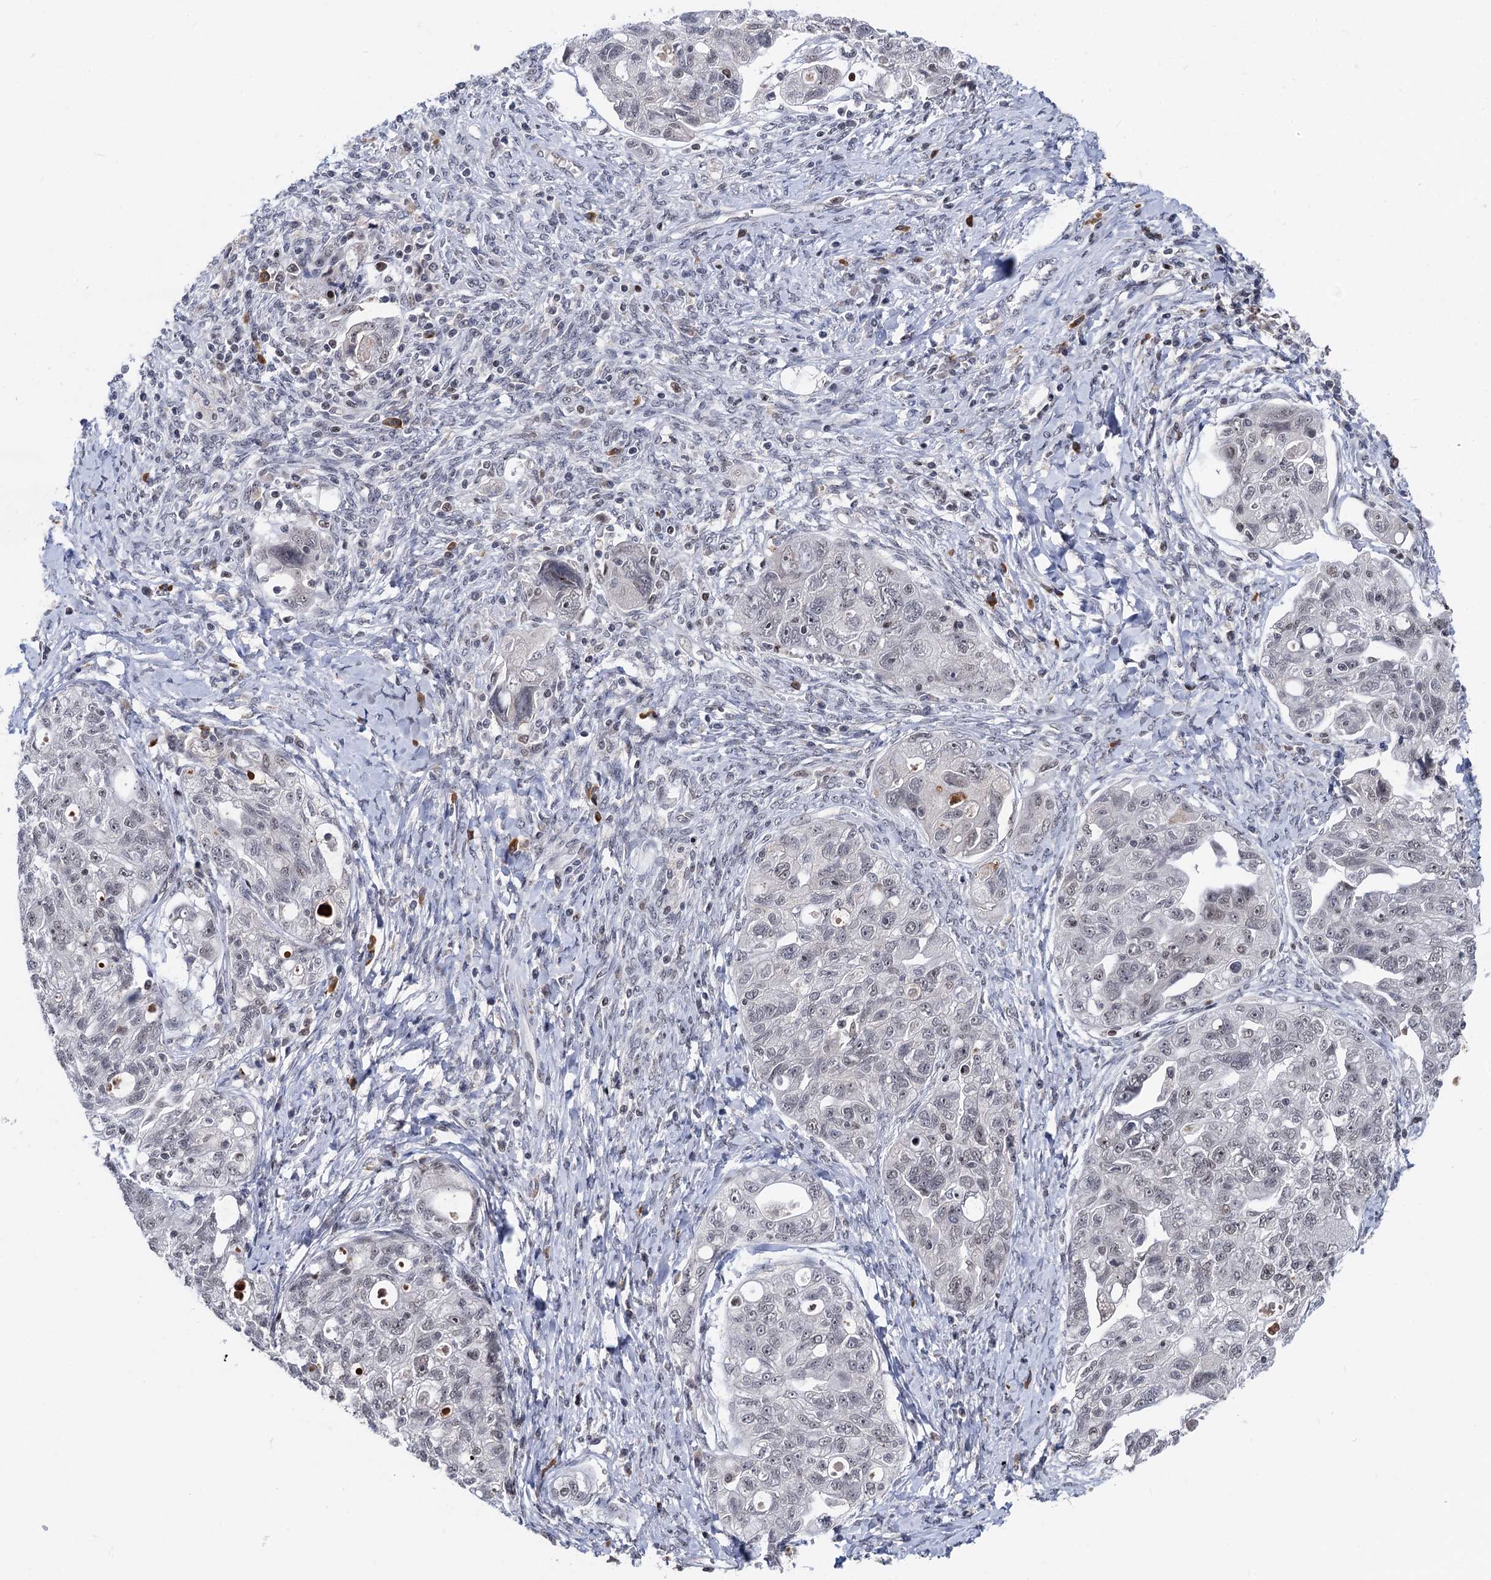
{"staining": {"intensity": "negative", "quantity": "none", "location": "none"}, "tissue": "ovarian cancer", "cell_type": "Tumor cells", "image_type": "cancer", "snomed": [{"axis": "morphology", "description": "Carcinoma, NOS"}, {"axis": "morphology", "description": "Cystadenocarcinoma, serous, NOS"}, {"axis": "topography", "description": "Ovary"}], "caption": "Micrograph shows no protein positivity in tumor cells of ovarian cancer (serous cystadenocarcinoma) tissue.", "gene": "ZCCHC10", "patient": {"sex": "female", "age": 69}}